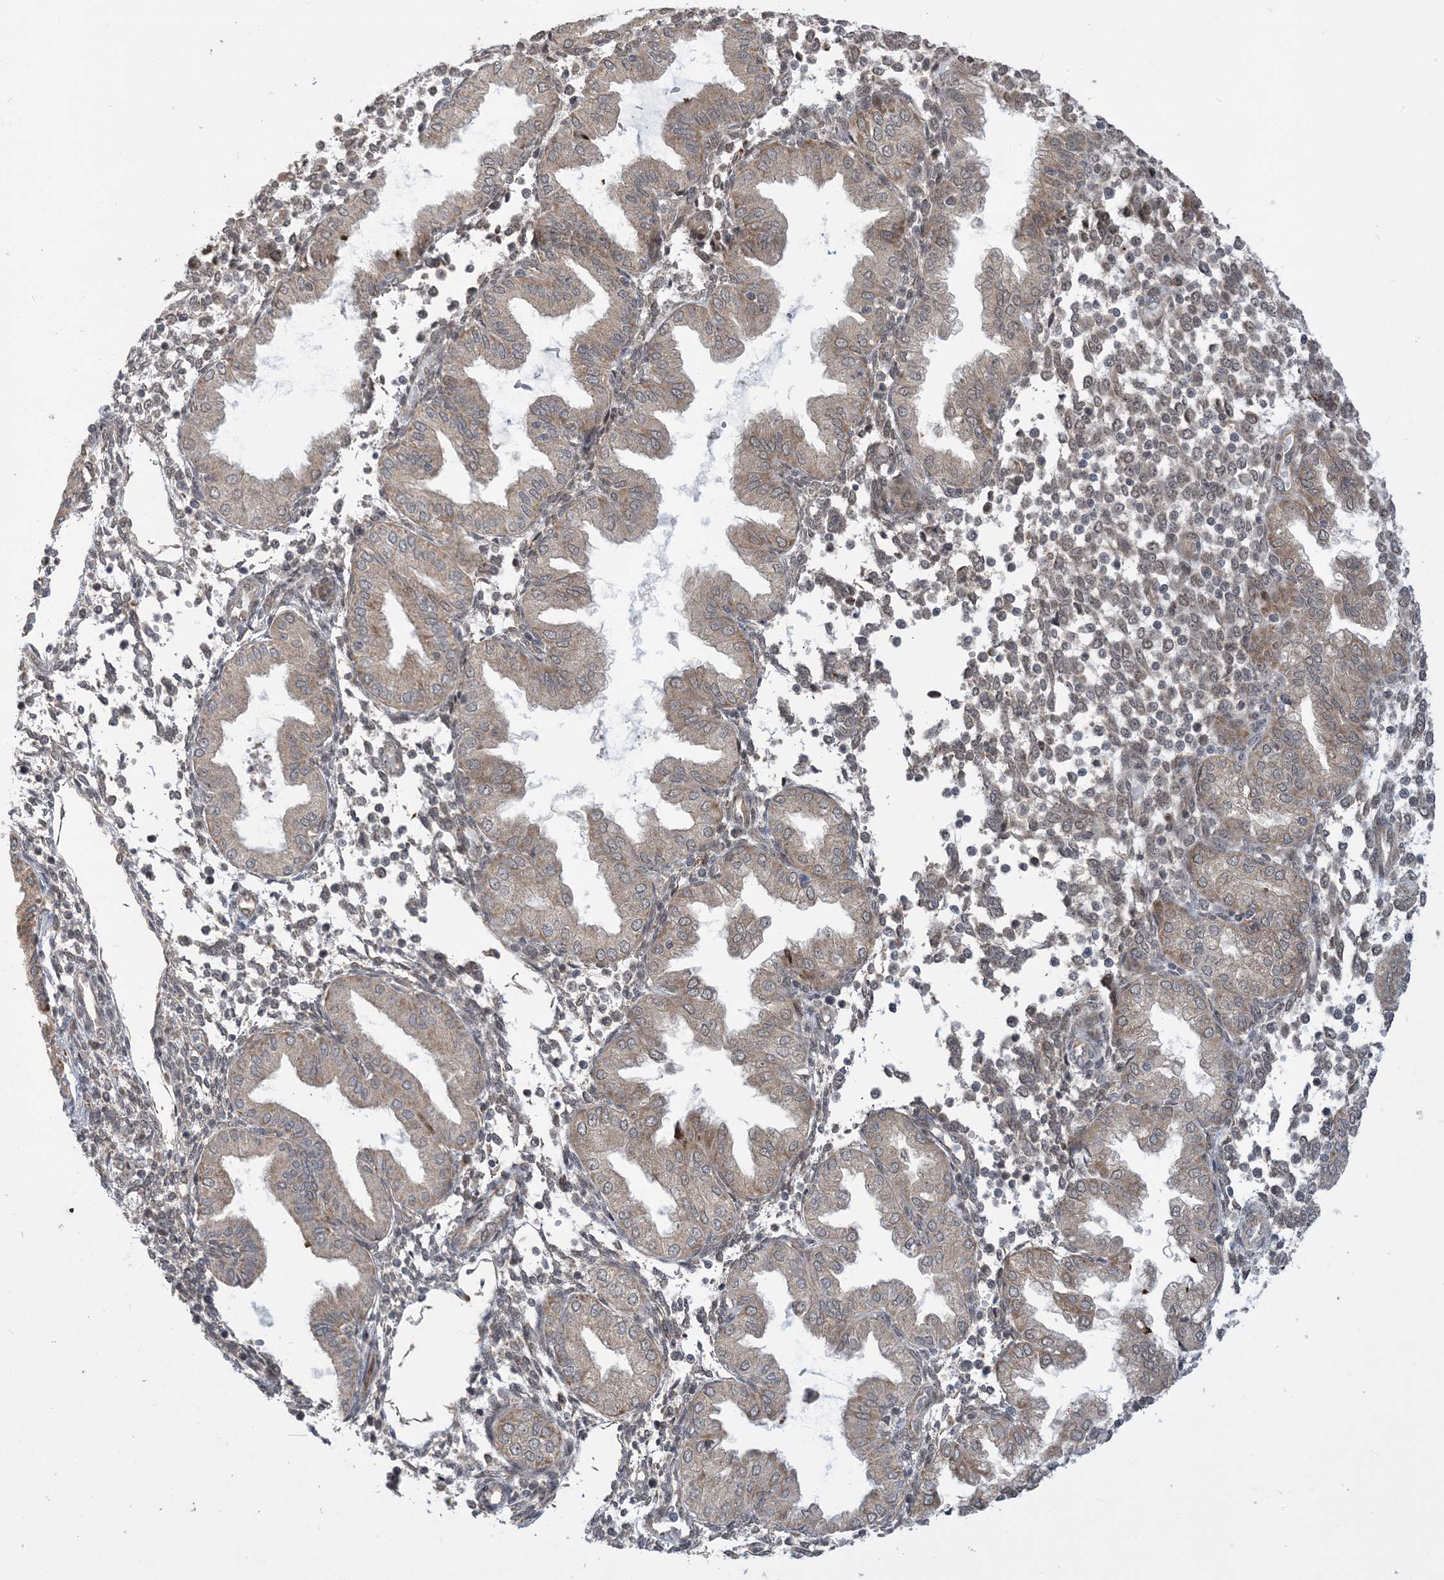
{"staining": {"intensity": "moderate", "quantity": "<25%", "location": "cytoplasmic/membranous"}, "tissue": "endometrium", "cell_type": "Cells in endometrial stroma", "image_type": "normal", "snomed": [{"axis": "morphology", "description": "Normal tissue, NOS"}, {"axis": "topography", "description": "Endometrium"}], "caption": "This is a photomicrograph of immunohistochemistry staining of benign endometrium, which shows moderate staining in the cytoplasmic/membranous of cells in endometrial stroma.", "gene": "FAM9B", "patient": {"sex": "female", "age": 53}}